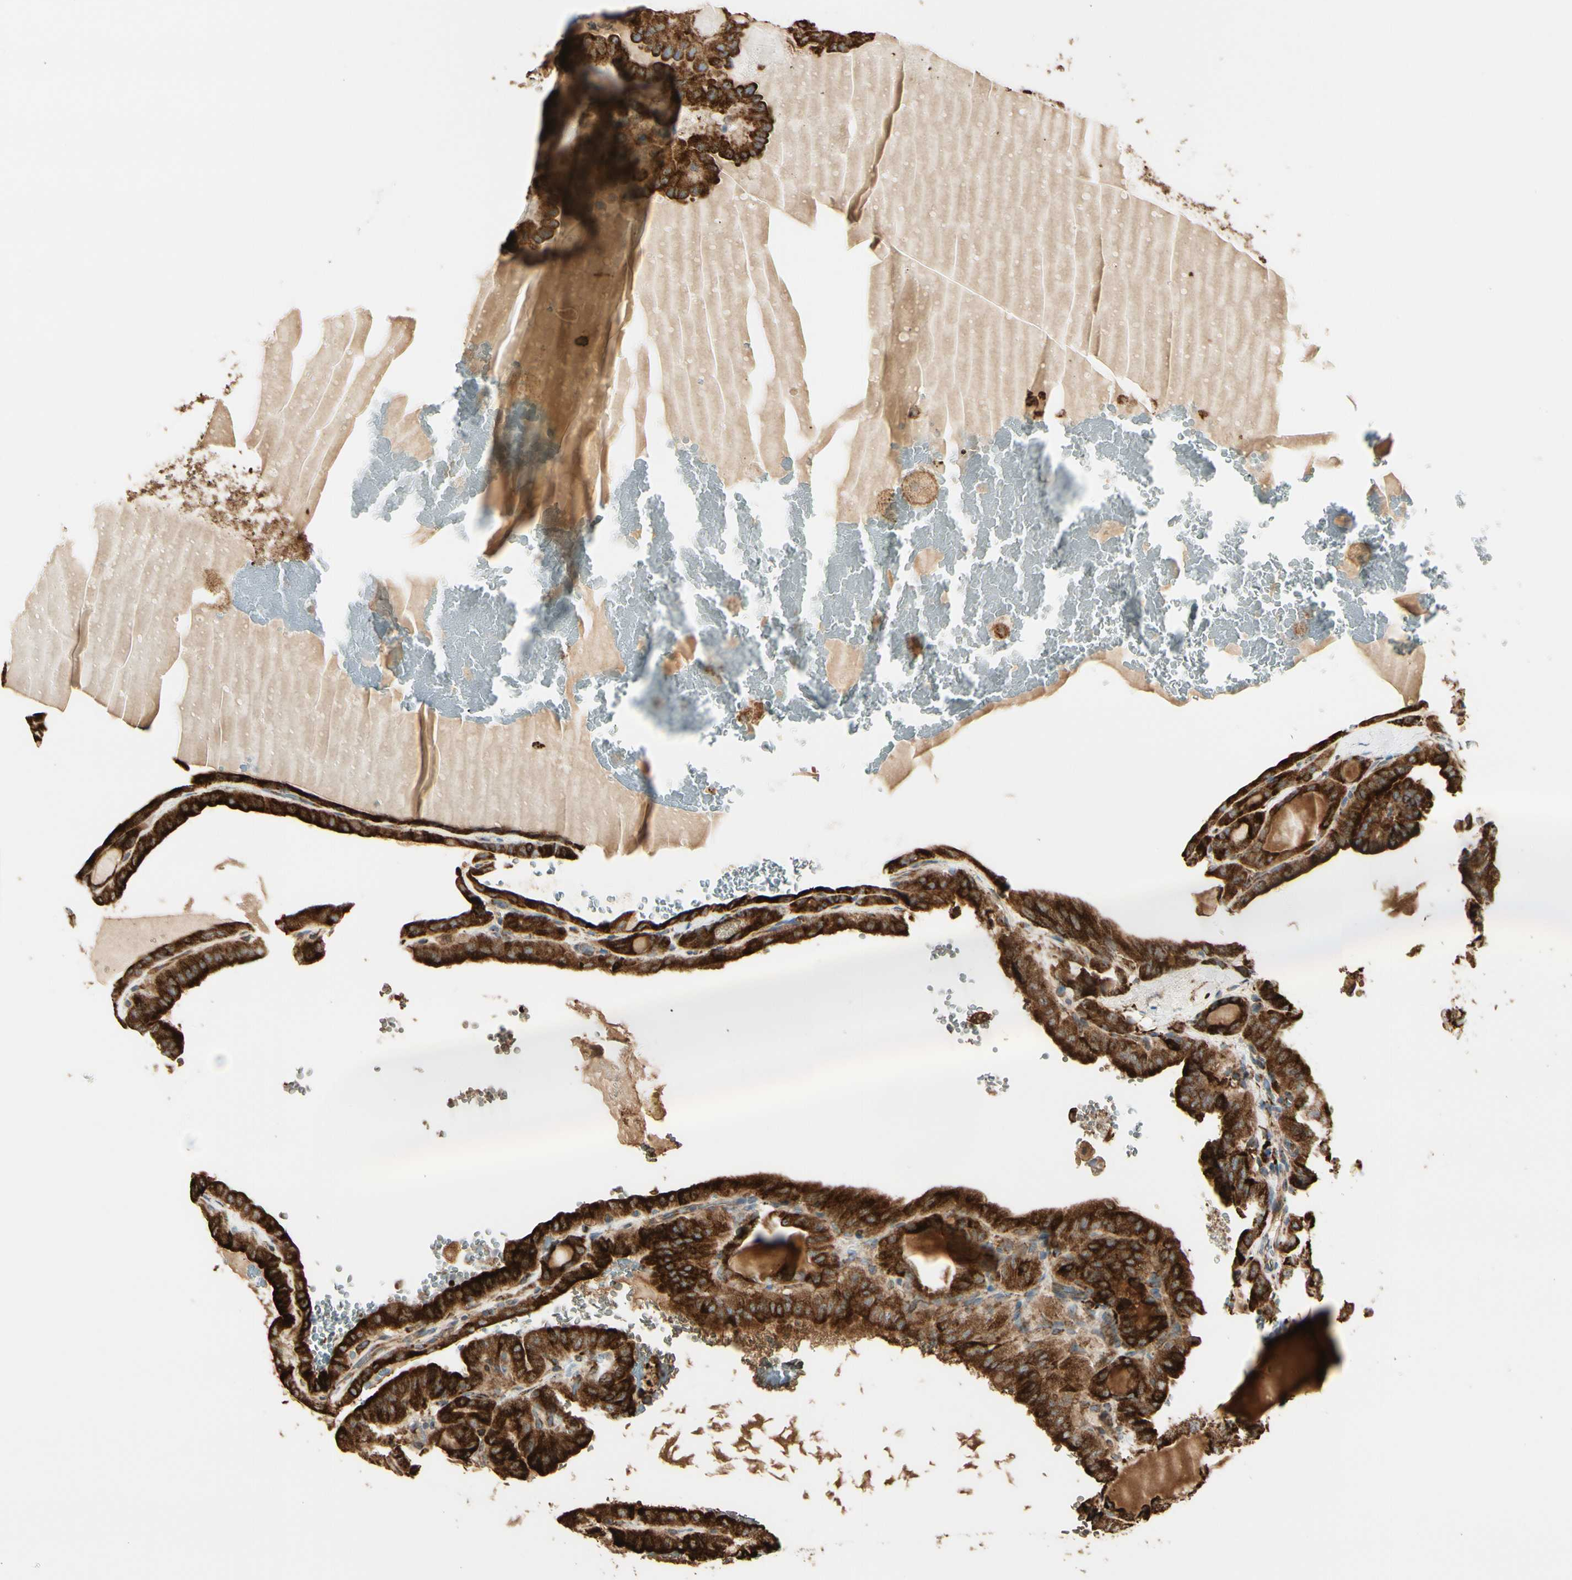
{"staining": {"intensity": "strong", "quantity": ">75%", "location": "cytoplasmic/membranous"}, "tissue": "thyroid cancer", "cell_type": "Tumor cells", "image_type": "cancer", "snomed": [{"axis": "morphology", "description": "Papillary adenocarcinoma, NOS"}, {"axis": "topography", "description": "Thyroid gland"}], "caption": "Papillary adenocarcinoma (thyroid) stained with a protein marker displays strong staining in tumor cells.", "gene": "HSP90B1", "patient": {"sex": "male", "age": 77}}